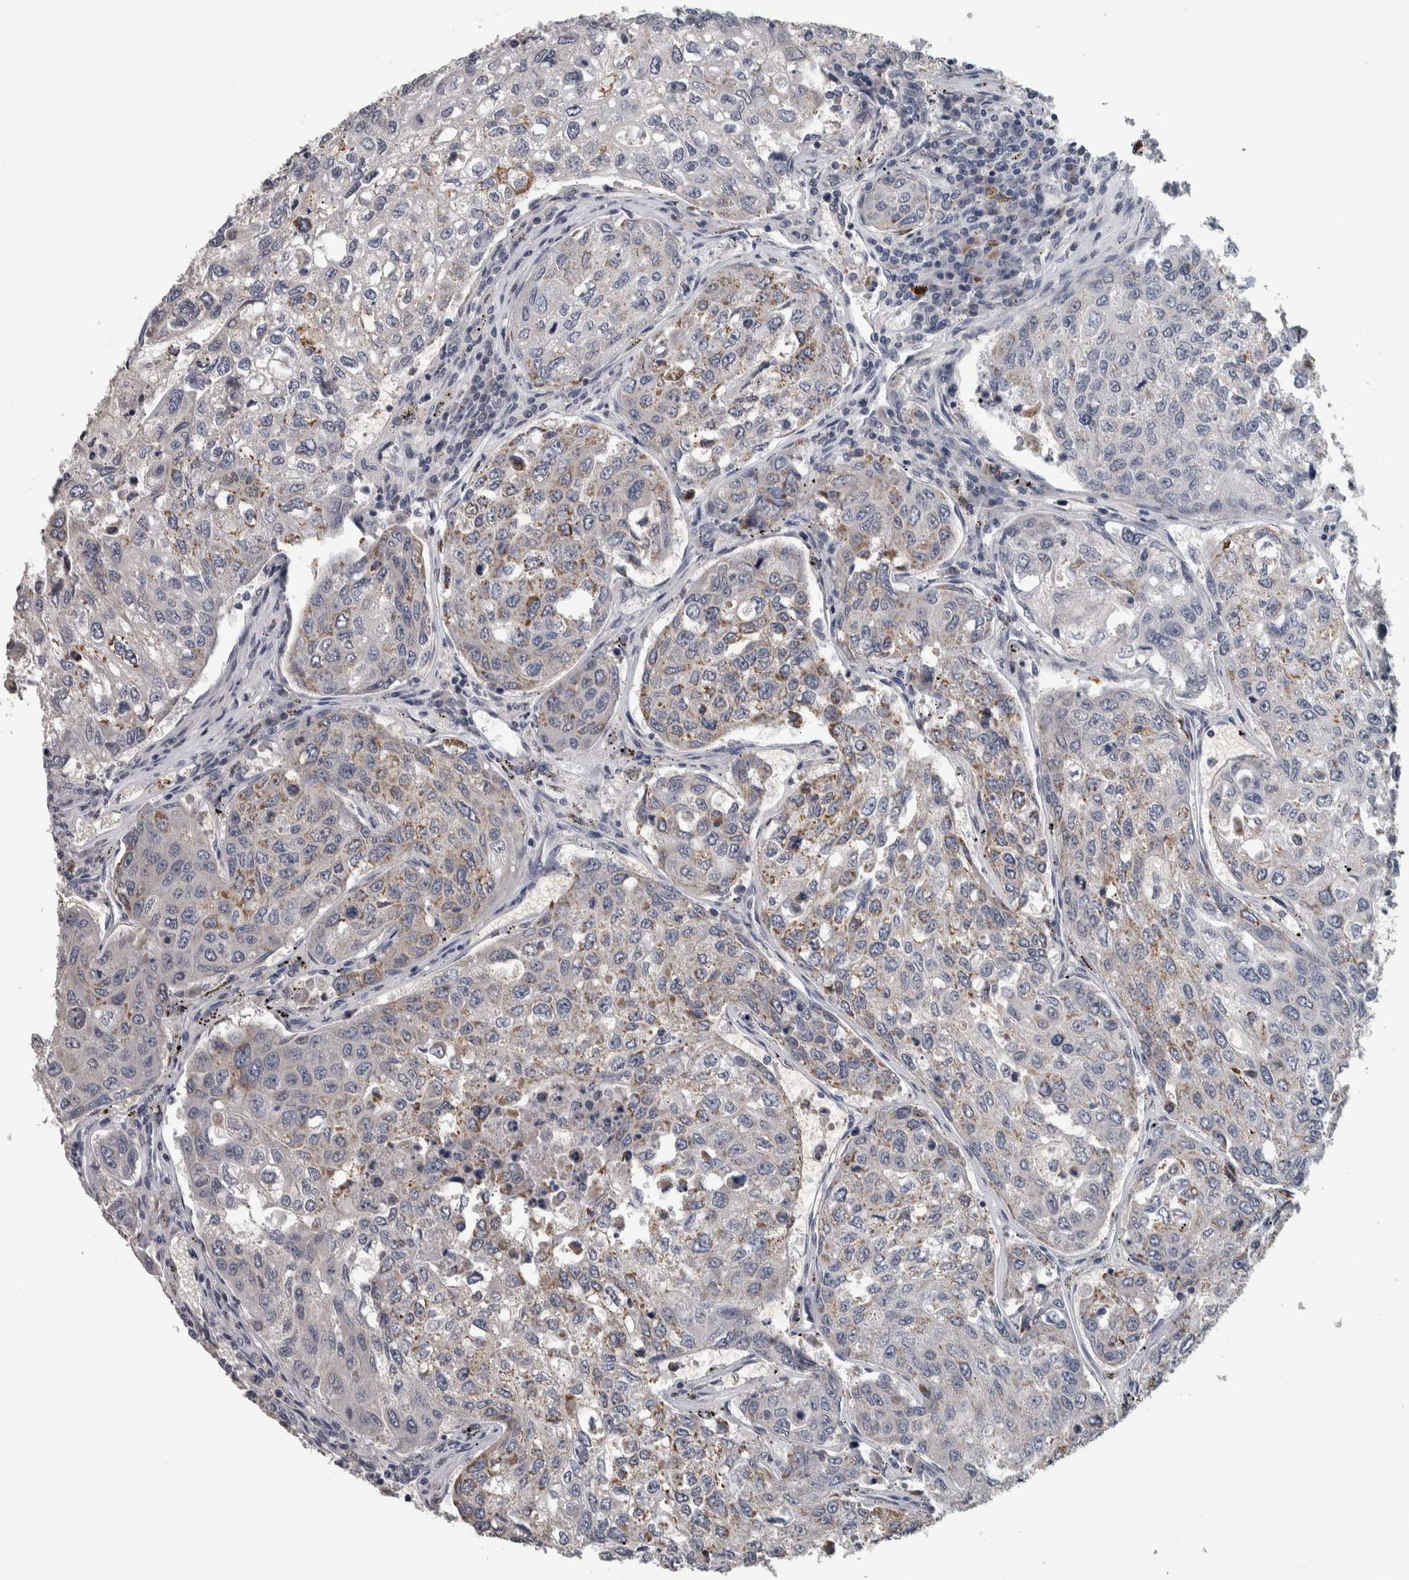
{"staining": {"intensity": "weak", "quantity": "25%-75%", "location": "cytoplasmic/membranous"}, "tissue": "urothelial cancer", "cell_type": "Tumor cells", "image_type": "cancer", "snomed": [{"axis": "morphology", "description": "Urothelial carcinoma, High grade"}, {"axis": "topography", "description": "Lymph node"}, {"axis": "topography", "description": "Urinary bladder"}], "caption": "A brown stain highlights weak cytoplasmic/membranous staining of a protein in urothelial cancer tumor cells. (Stains: DAB in brown, nuclei in blue, Microscopy: brightfield microscopy at high magnification).", "gene": "CAVIN4", "patient": {"sex": "male", "age": 51}}